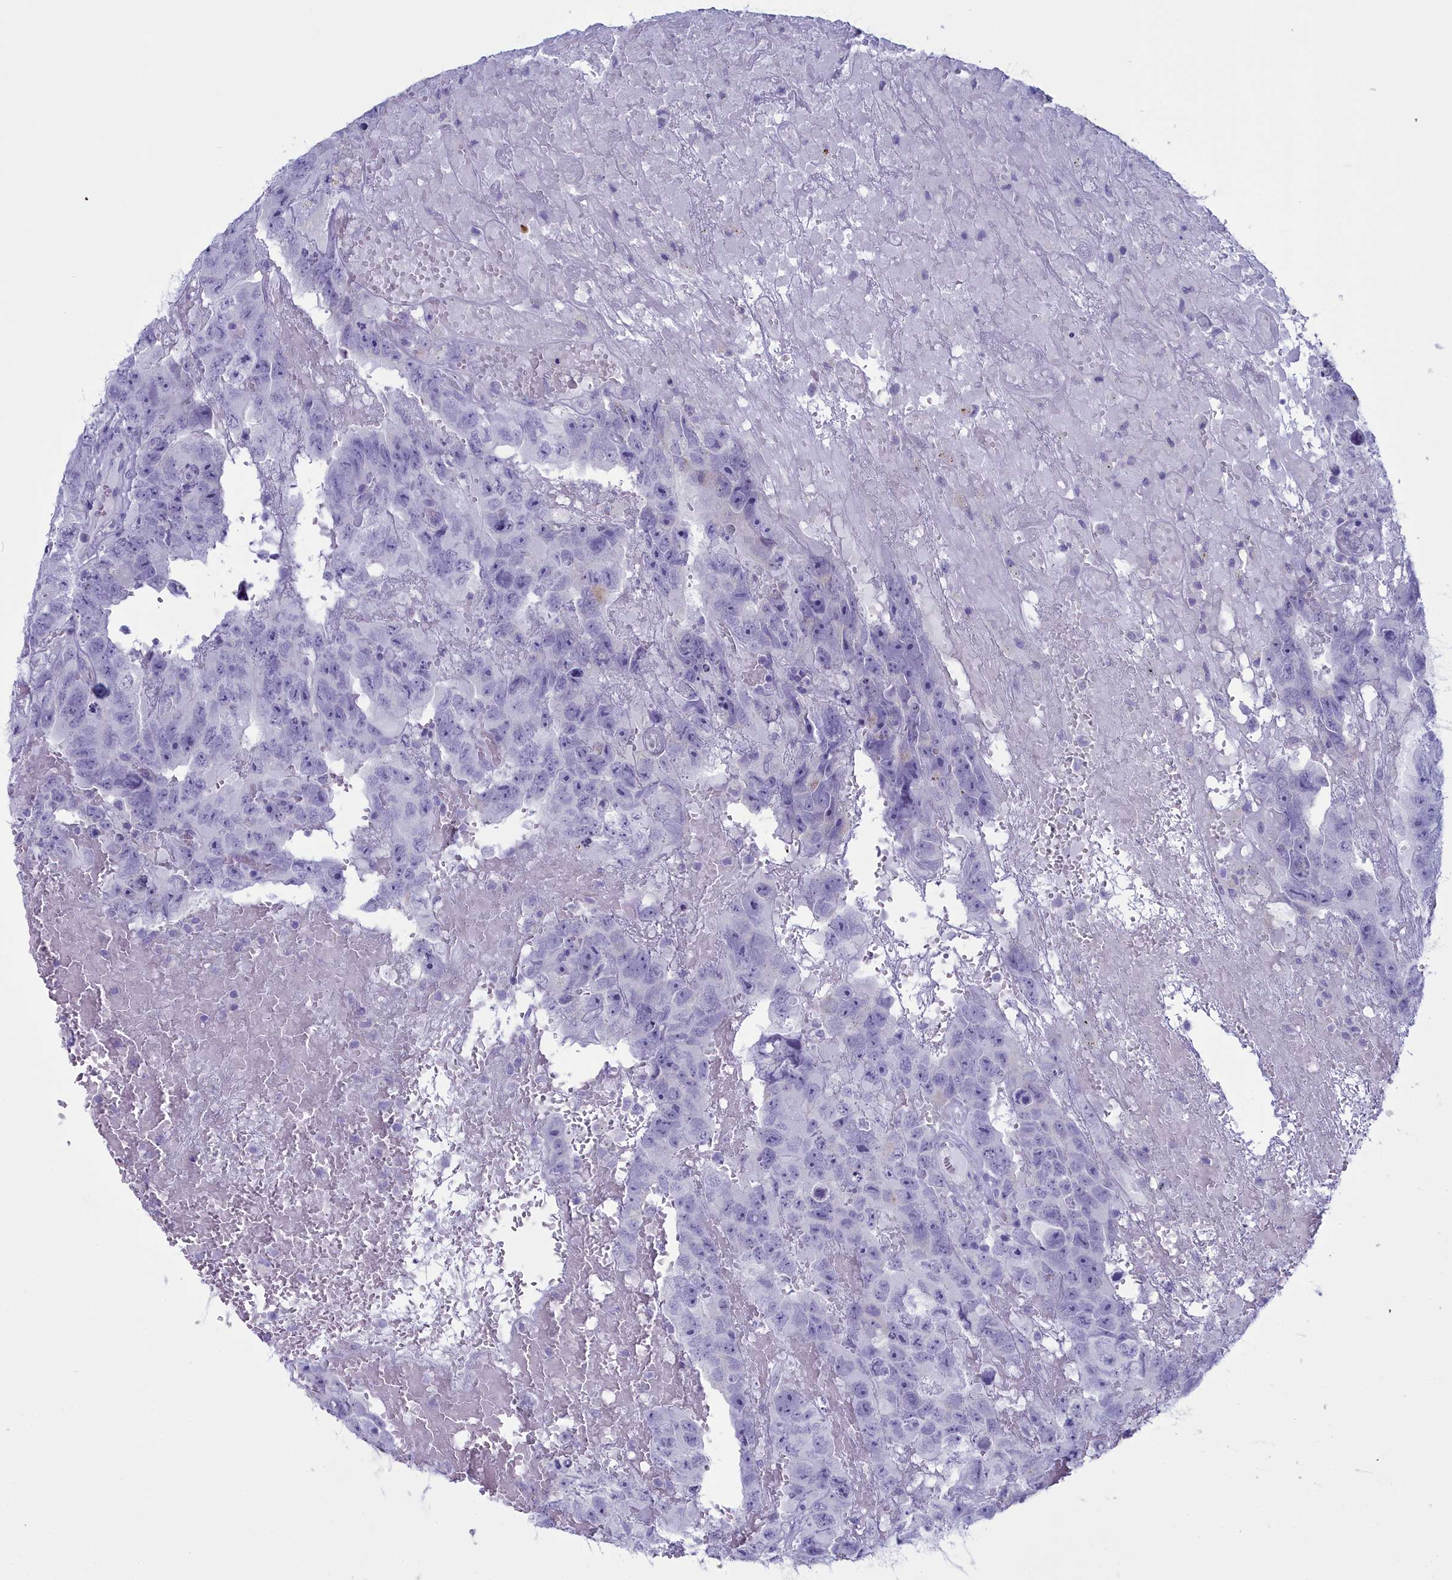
{"staining": {"intensity": "negative", "quantity": "none", "location": "none"}, "tissue": "testis cancer", "cell_type": "Tumor cells", "image_type": "cancer", "snomed": [{"axis": "morphology", "description": "Carcinoma, Embryonal, NOS"}, {"axis": "topography", "description": "Testis"}], "caption": "Histopathology image shows no protein staining in tumor cells of testis cancer tissue. The staining was performed using DAB (3,3'-diaminobenzidine) to visualize the protein expression in brown, while the nuclei were stained in blue with hematoxylin (Magnification: 20x).", "gene": "MAP6", "patient": {"sex": "male", "age": 45}}